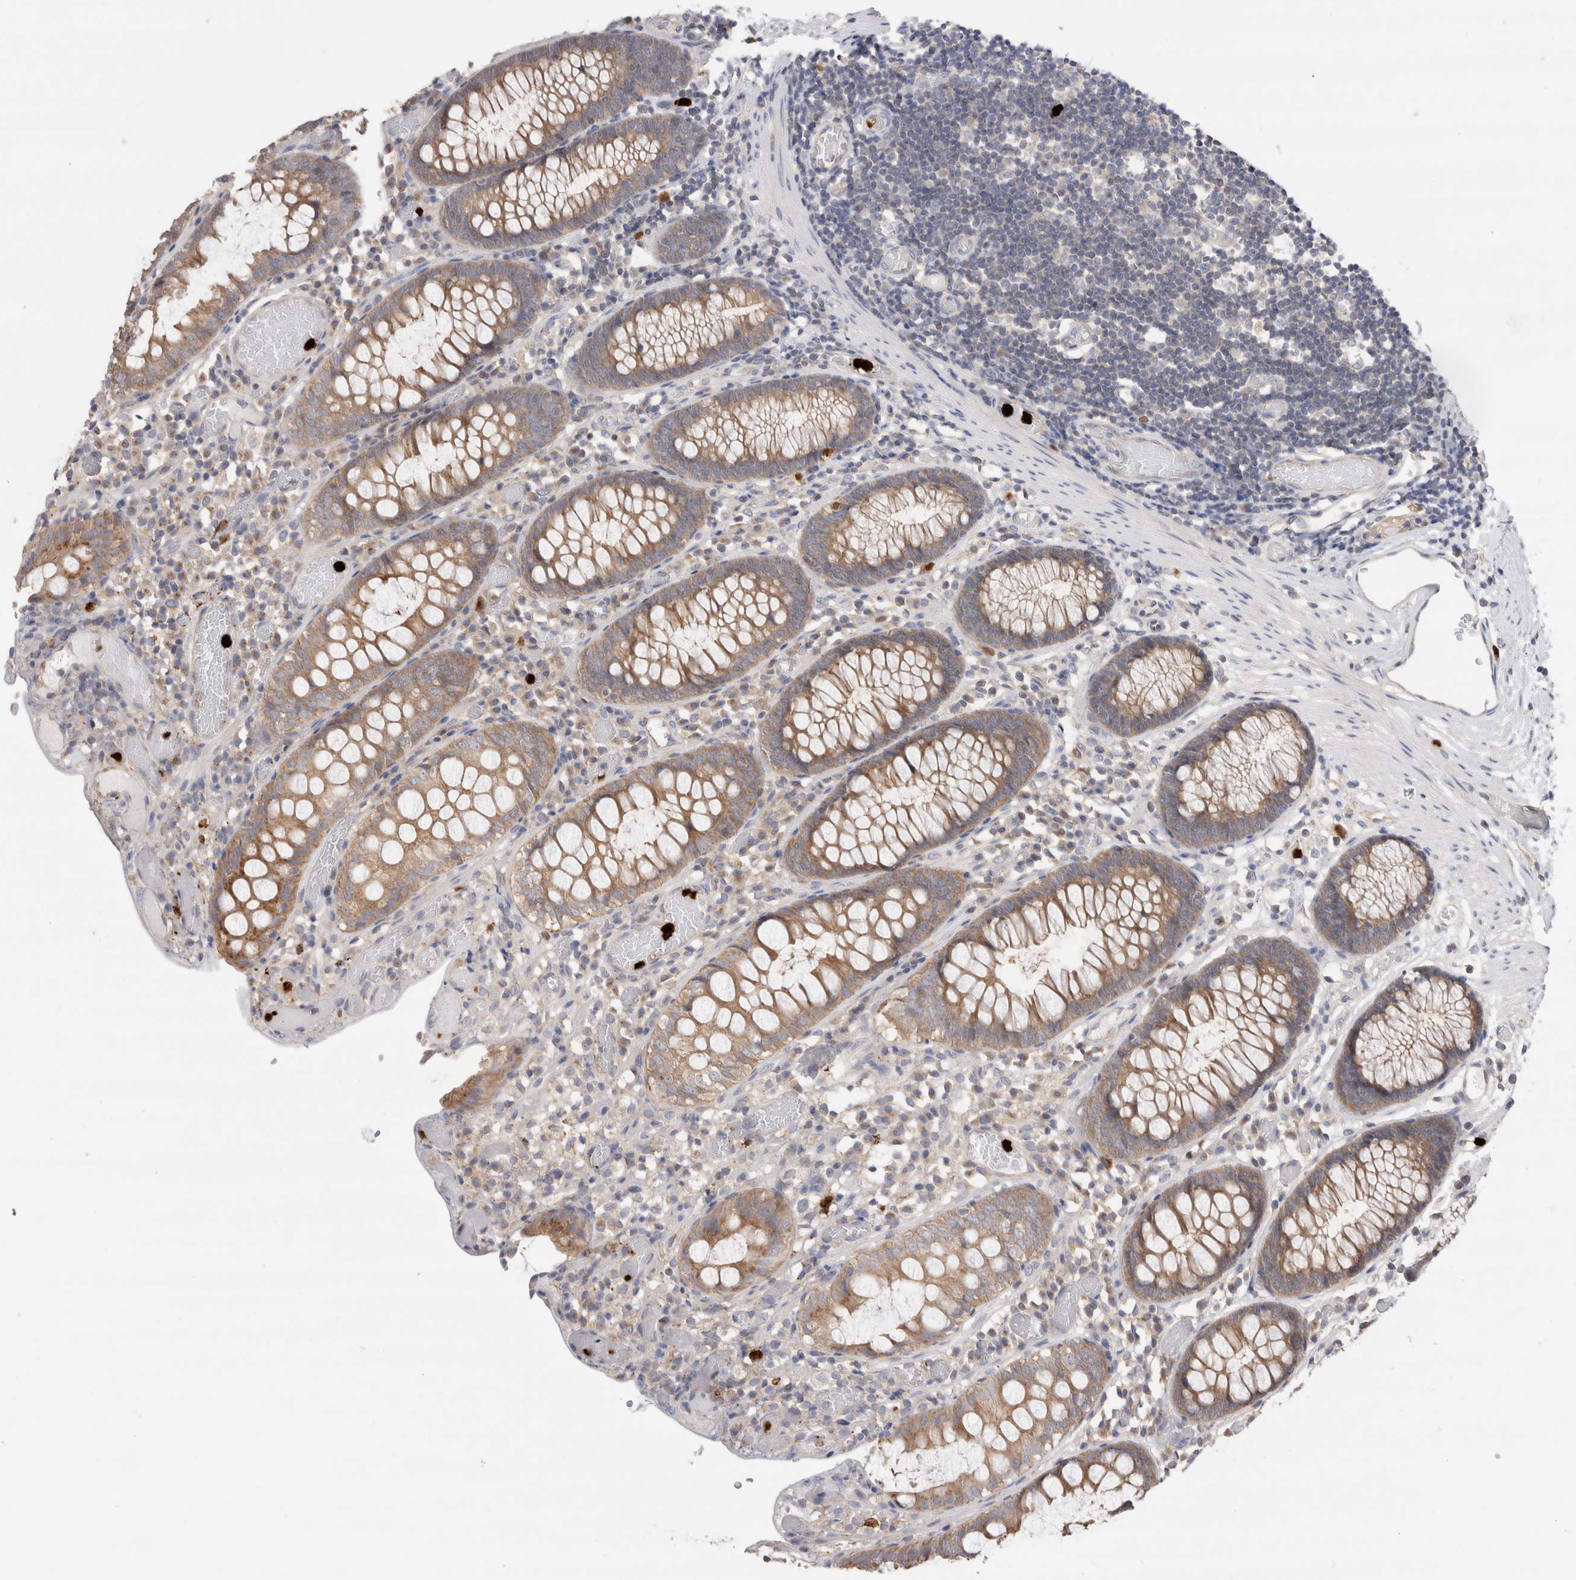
{"staining": {"intensity": "negative", "quantity": "none", "location": "none"}, "tissue": "colon", "cell_type": "Endothelial cells", "image_type": "normal", "snomed": [{"axis": "morphology", "description": "Normal tissue, NOS"}, {"axis": "topography", "description": "Colon"}], "caption": "This is an immunohistochemistry photomicrograph of normal human colon. There is no staining in endothelial cells.", "gene": "NXT2", "patient": {"sex": "male", "age": 14}}